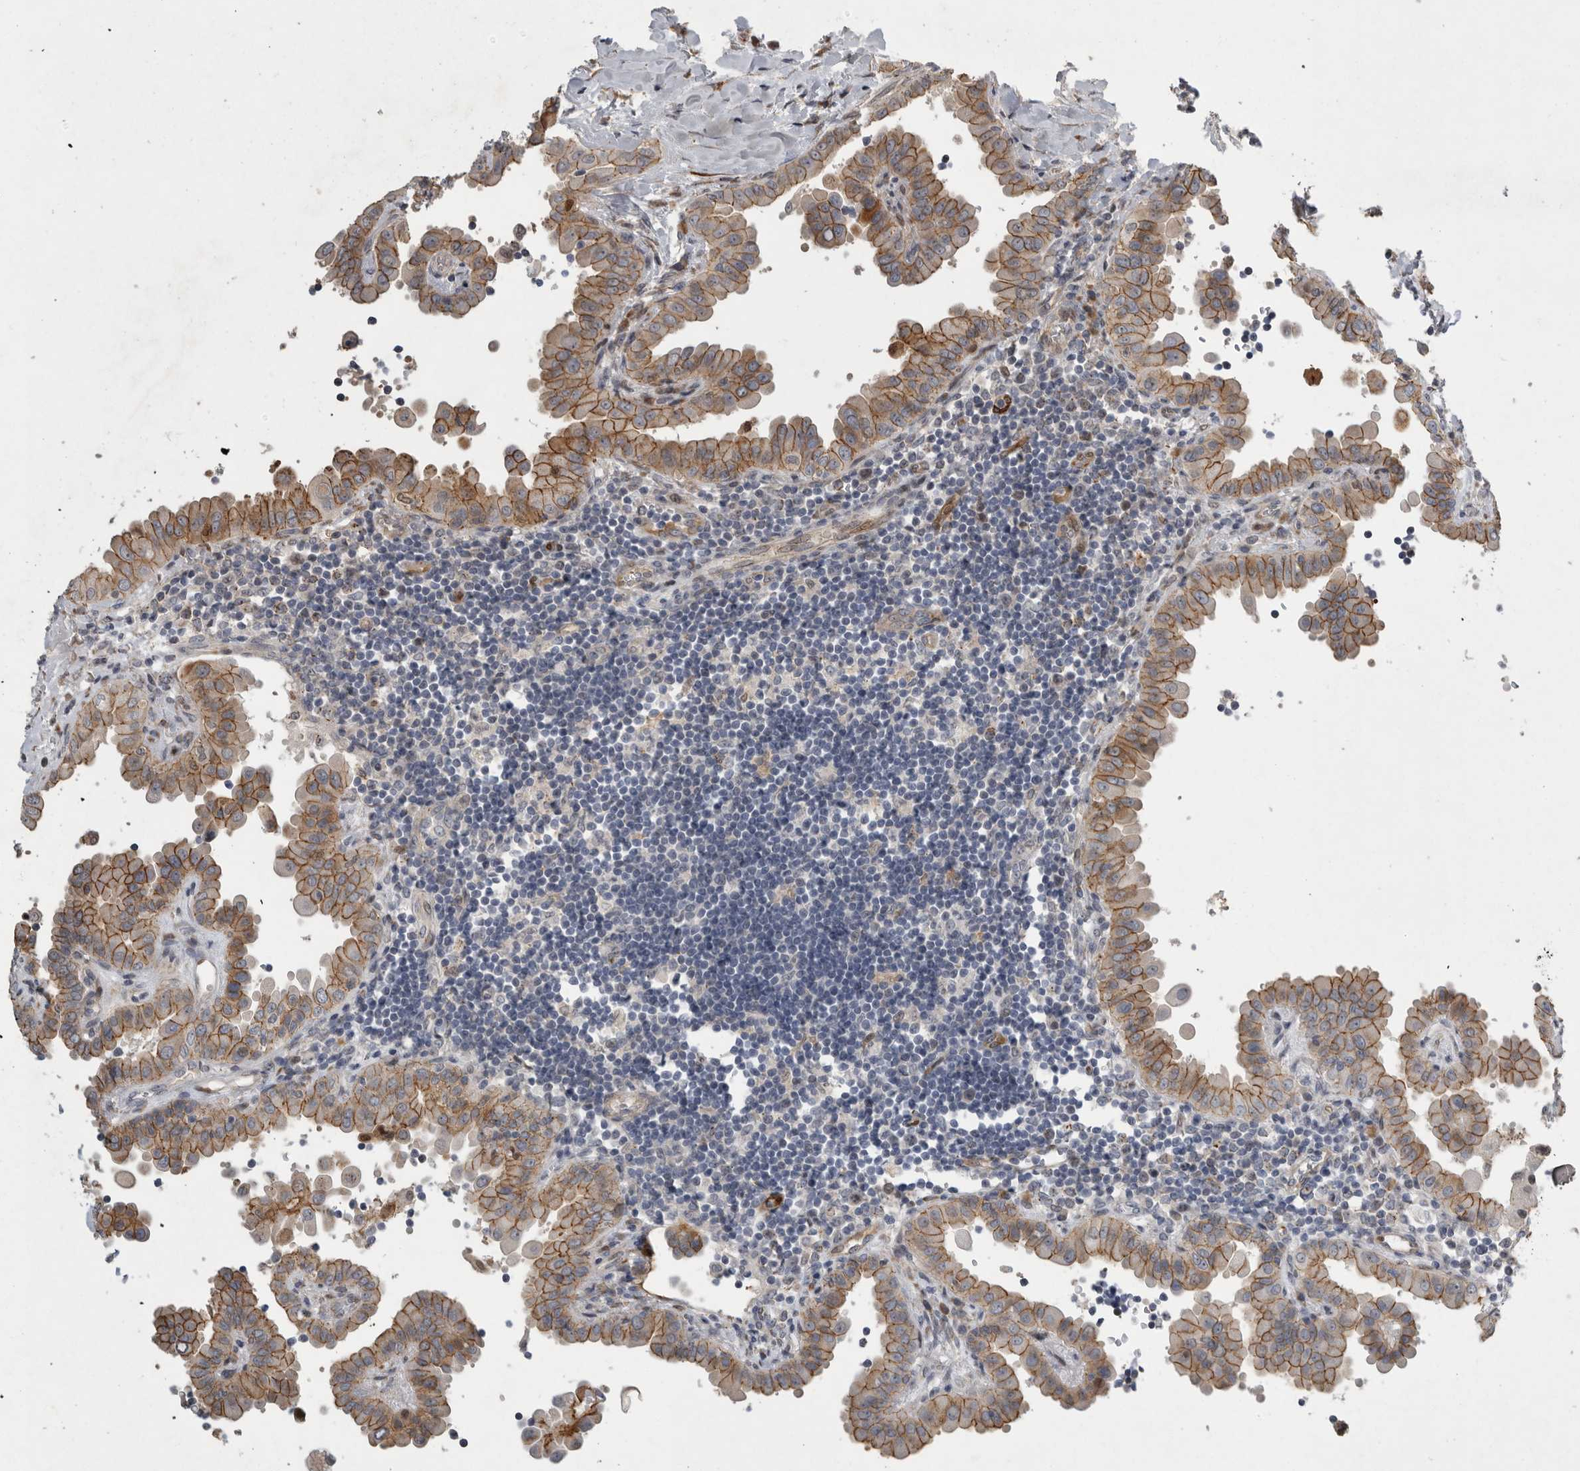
{"staining": {"intensity": "moderate", "quantity": ">75%", "location": "cytoplasmic/membranous"}, "tissue": "thyroid cancer", "cell_type": "Tumor cells", "image_type": "cancer", "snomed": [{"axis": "morphology", "description": "Papillary adenocarcinoma, NOS"}, {"axis": "topography", "description": "Thyroid gland"}], "caption": "A histopathology image showing moderate cytoplasmic/membranous expression in about >75% of tumor cells in thyroid cancer (papillary adenocarcinoma), as visualized by brown immunohistochemical staining.", "gene": "MPDZ", "patient": {"sex": "male", "age": 33}}